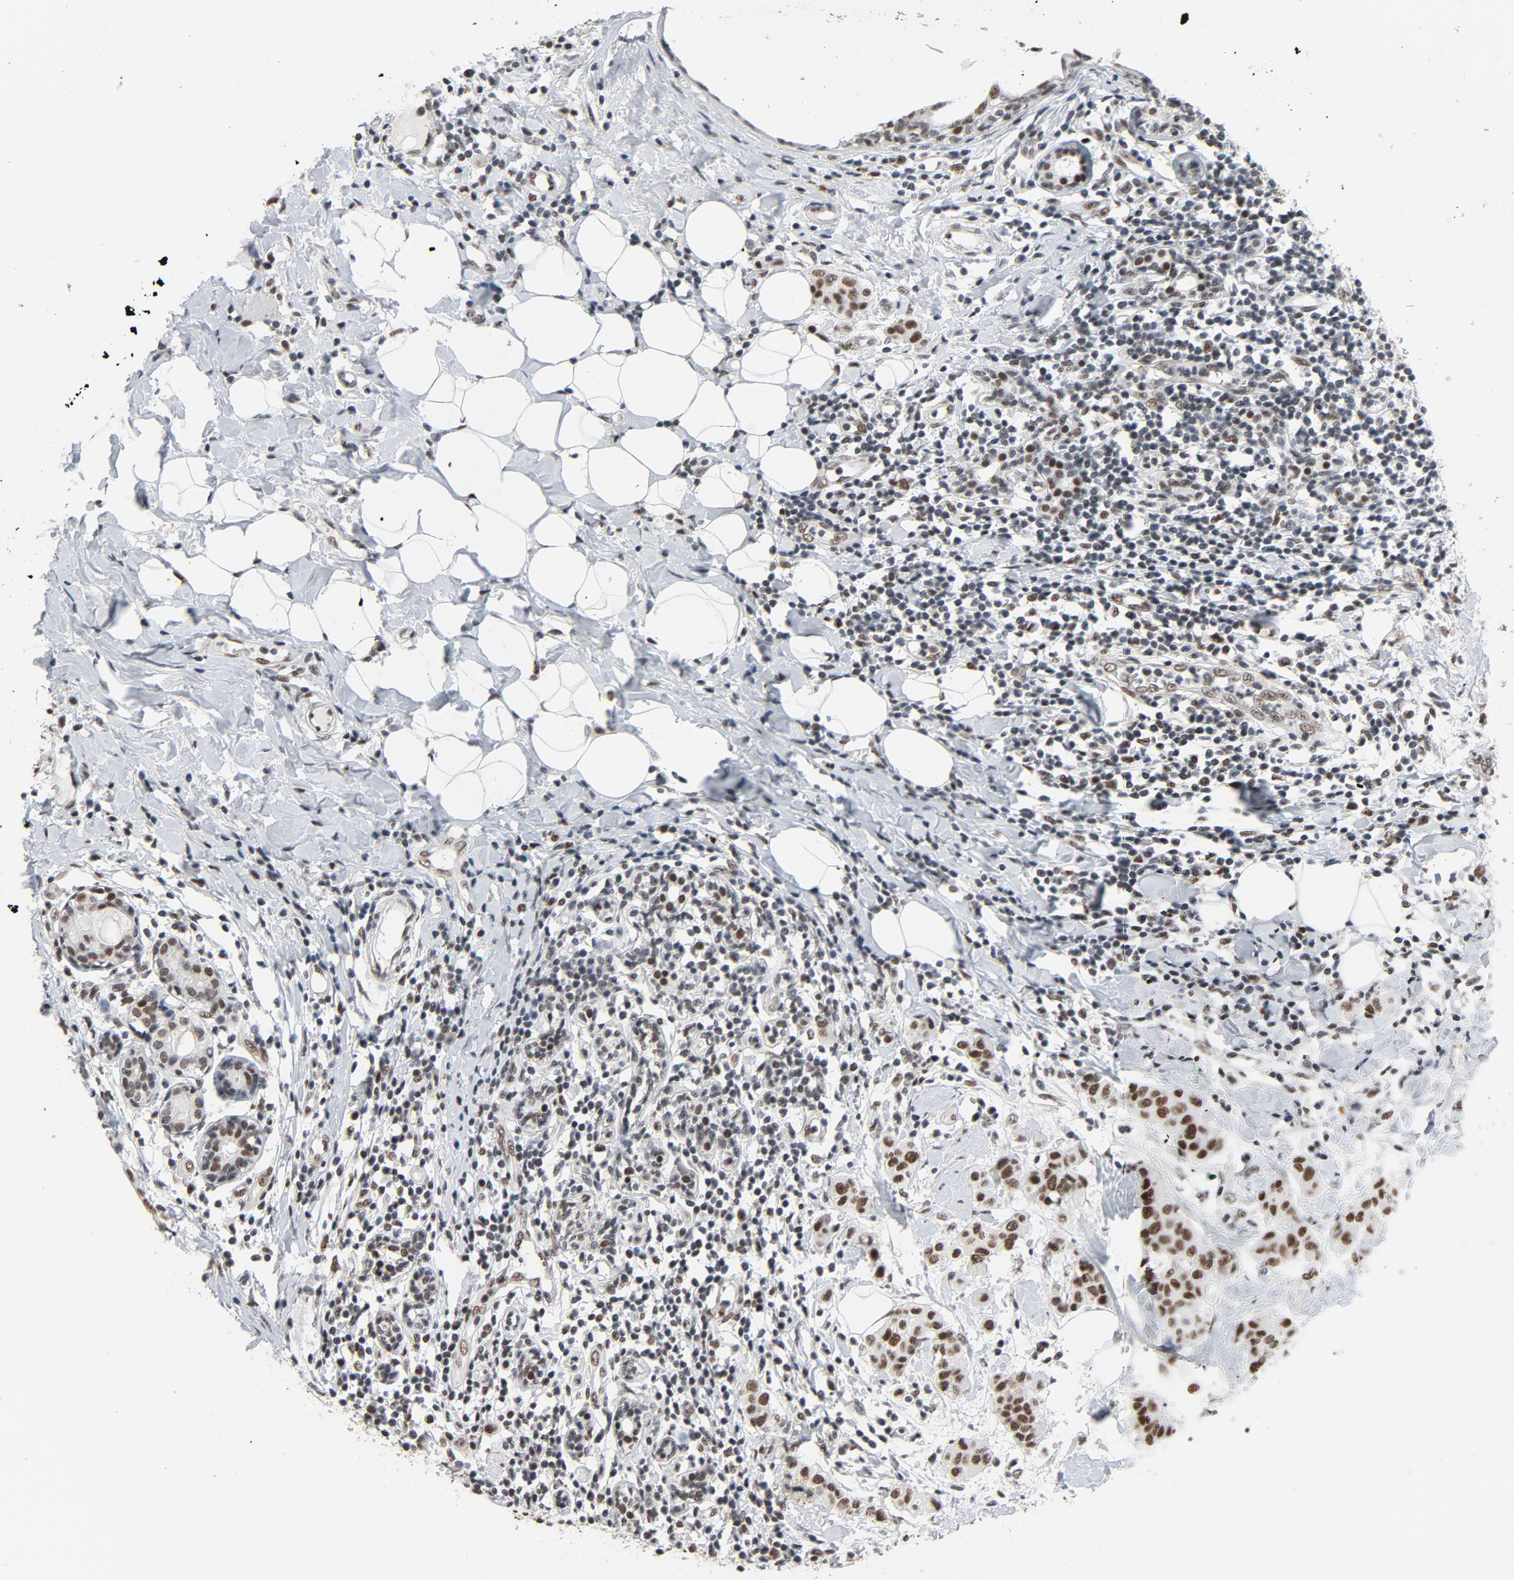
{"staining": {"intensity": "moderate", "quantity": ">75%", "location": "nuclear"}, "tissue": "breast cancer", "cell_type": "Tumor cells", "image_type": "cancer", "snomed": [{"axis": "morphology", "description": "Duct carcinoma"}, {"axis": "topography", "description": "Breast"}], "caption": "Immunohistochemistry (IHC) histopathology image of neoplastic tissue: human breast cancer stained using immunohistochemistry (IHC) displays medium levels of moderate protein expression localized specifically in the nuclear of tumor cells, appearing as a nuclear brown color.", "gene": "MRE11", "patient": {"sex": "female", "age": 40}}